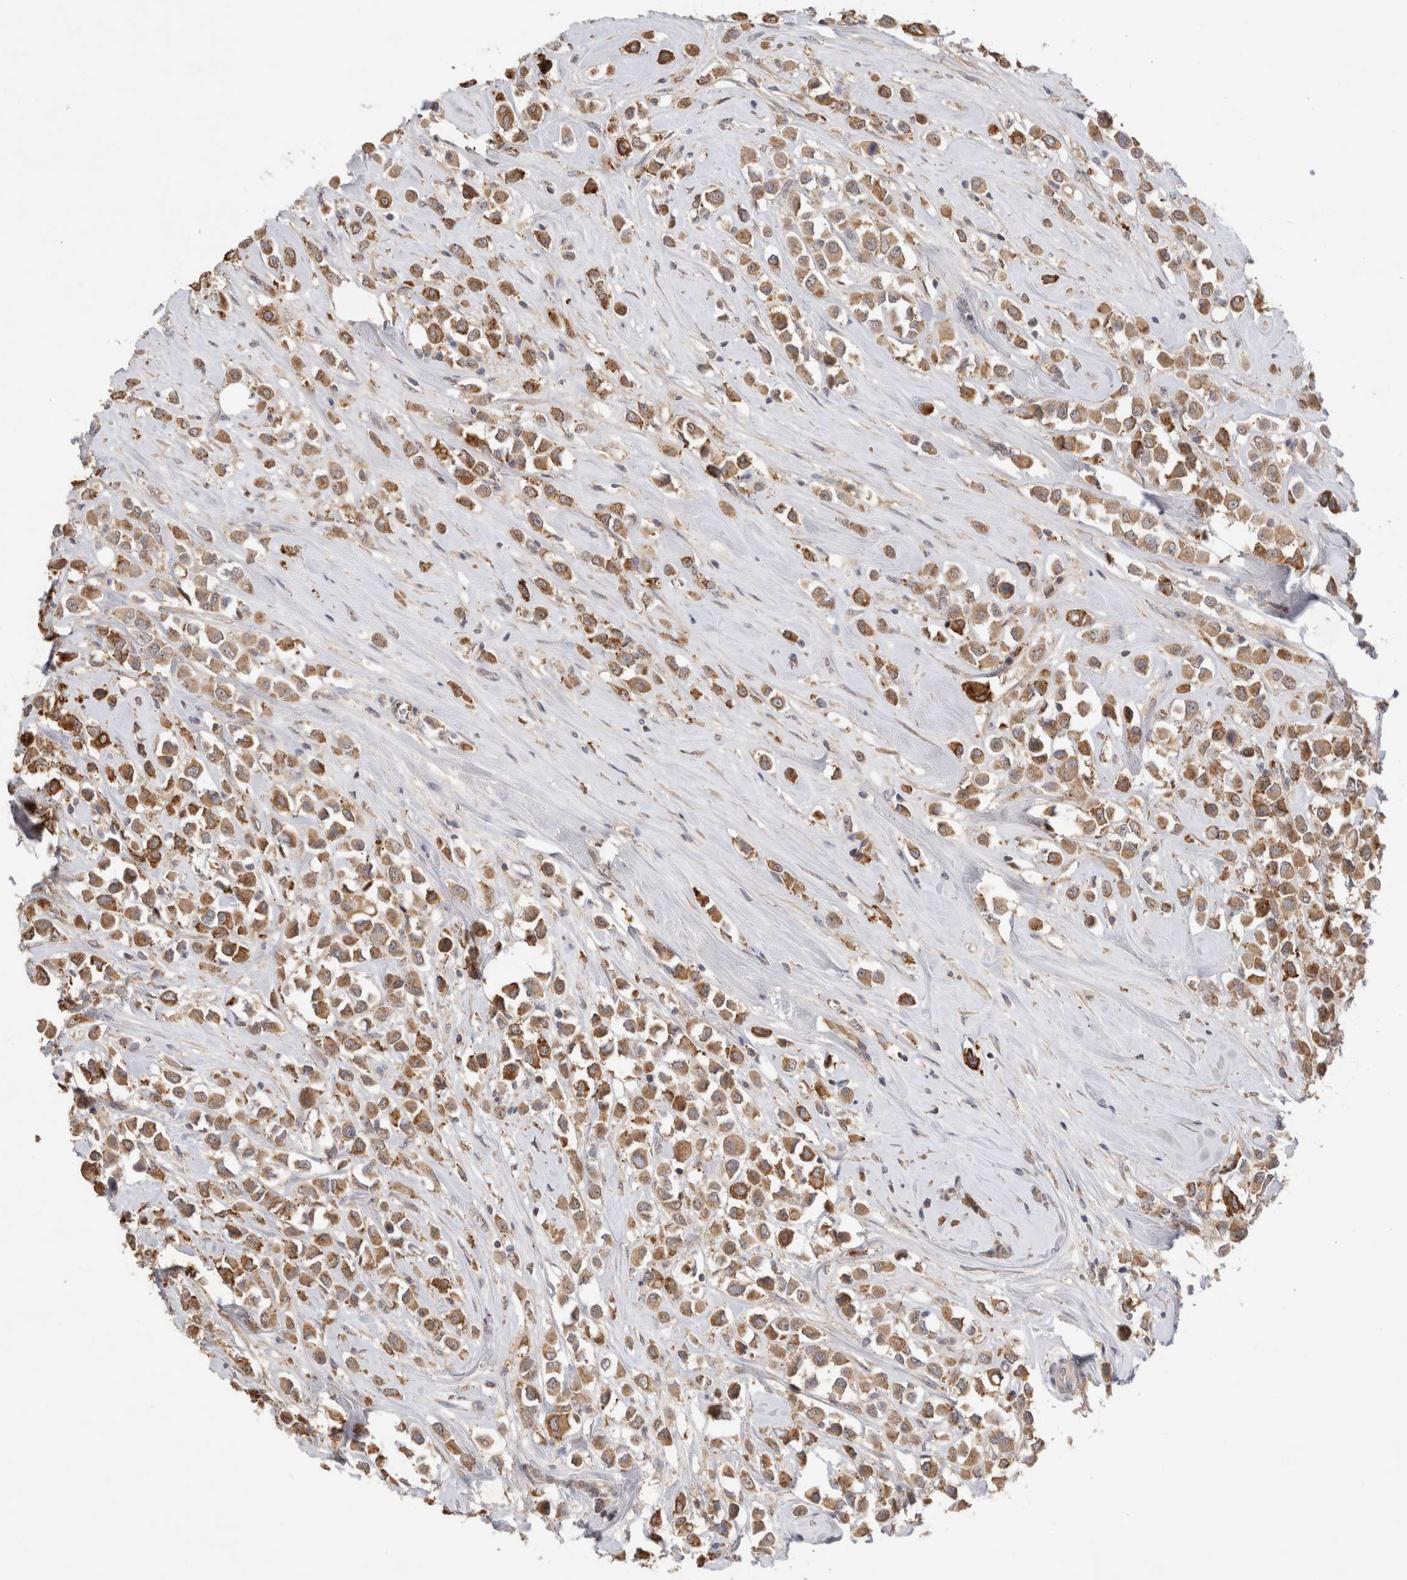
{"staining": {"intensity": "strong", "quantity": ">75%", "location": "cytoplasmic/membranous"}, "tissue": "breast cancer", "cell_type": "Tumor cells", "image_type": "cancer", "snomed": [{"axis": "morphology", "description": "Duct carcinoma"}, {"axis": "topography", "description": "Breast"}], "caption": "Breast cancer was stained to show a protein in brown. There is high levels of strong cytoplasmic/membranous positivity in about >75% of tumor cells. The staining was performed using DAB (3,3'-diaminobenzidine) to visualize the protein expression in brown, while the nuclei were stained in blue with hematoxylin (Magnification: 20x).", "gene": "FAM221A", "patient": {"sex": "female", "age": 61}}